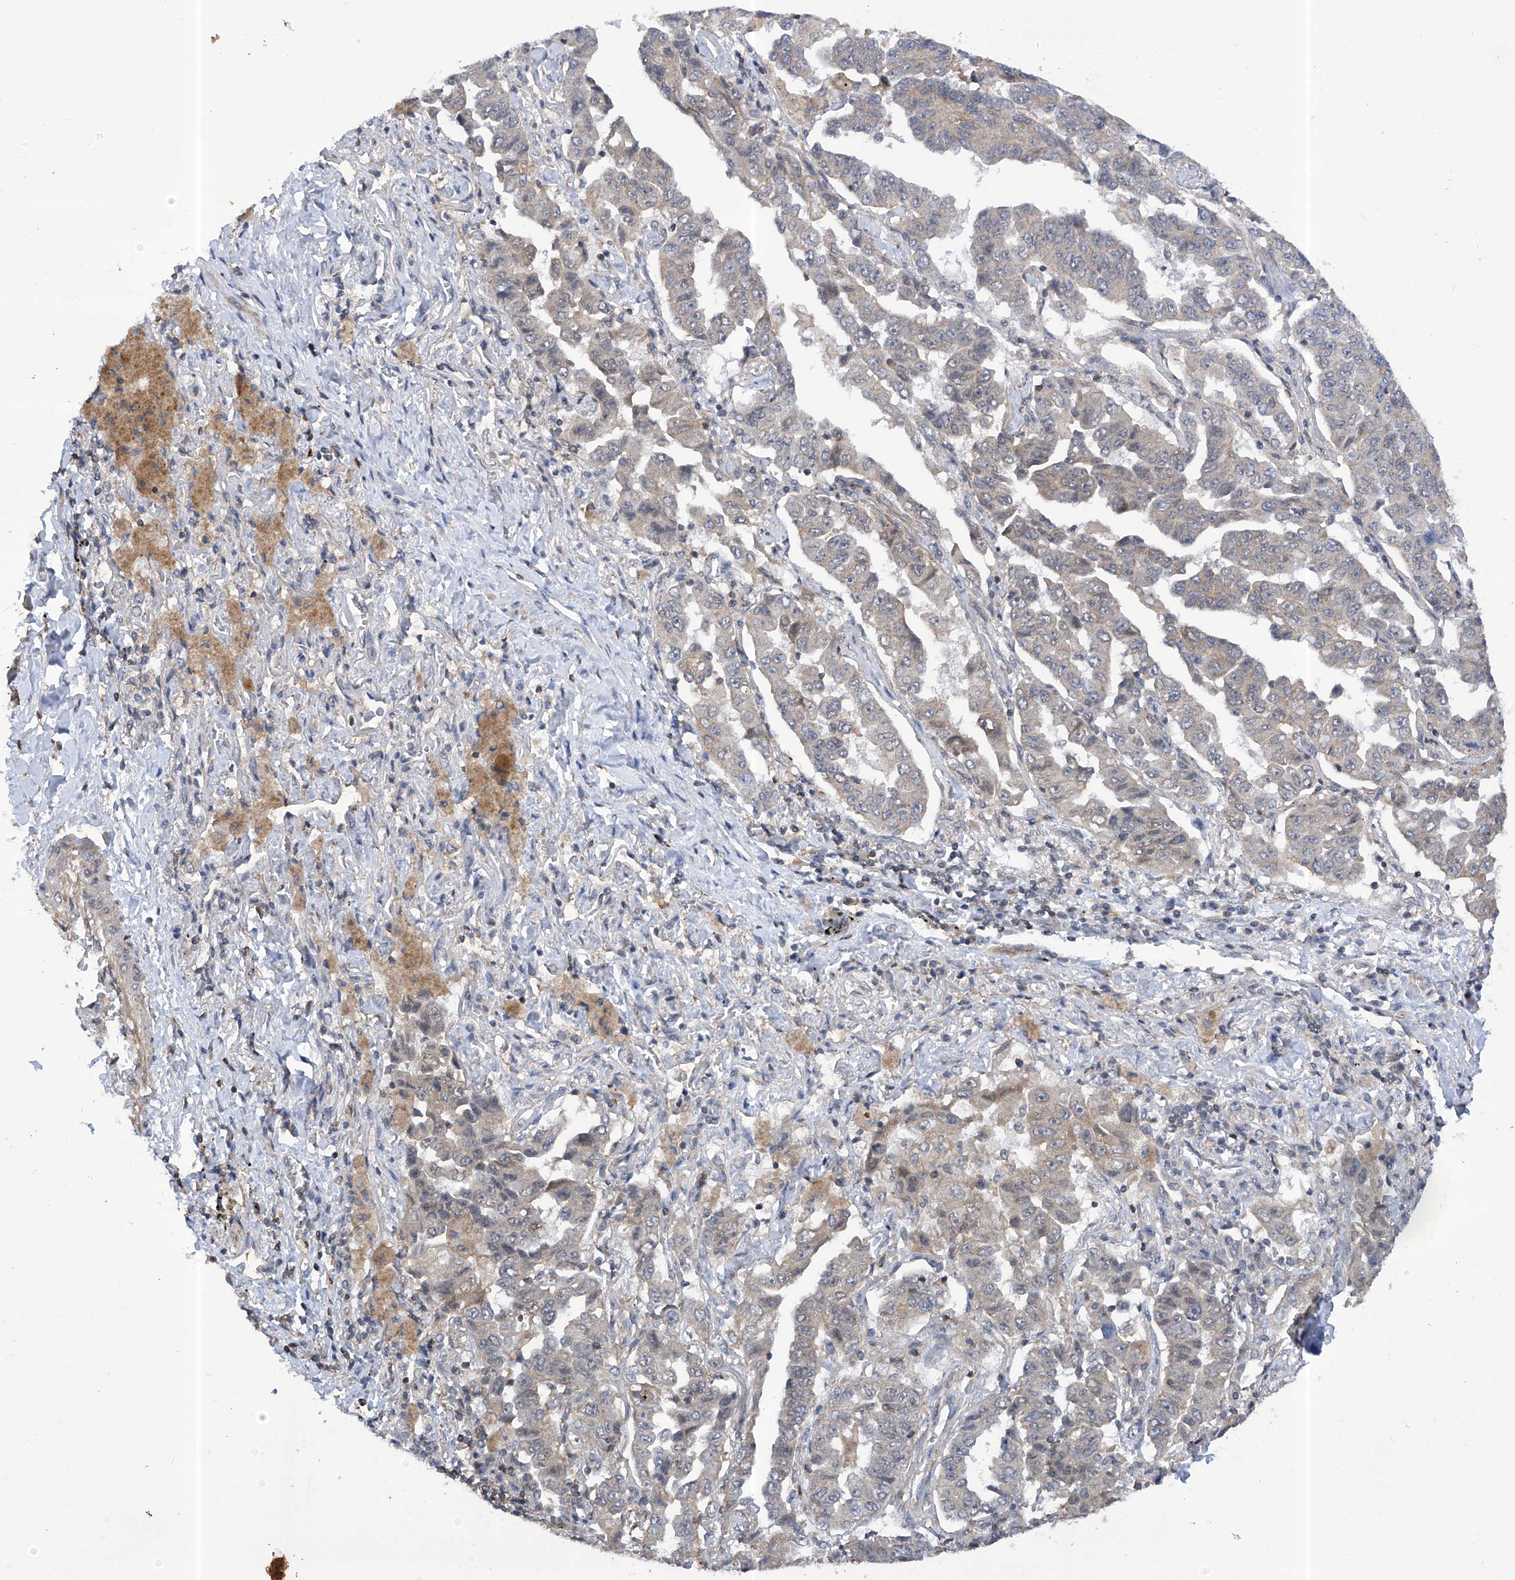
{"staining": {"intensity": "weak", "quantity": "<25%", "location": "cytoplasmic/membranous"}, "tissue": "lung cancer", "cell_type": "Tumor cells", "image_type": "cancer", "snomed": [{"axis": "morphology", "description": "Adenocarcinoma, NOS"}, {"axis": "topography", "description": "Lung"}], "caption": "Immunohistochemical staining of human lung cancer (adenocarcinoma) demonstrates no significant positivity in tumor cells.", "gene": "KIFC2", "patient": {"sex": "female", "age": 51}}